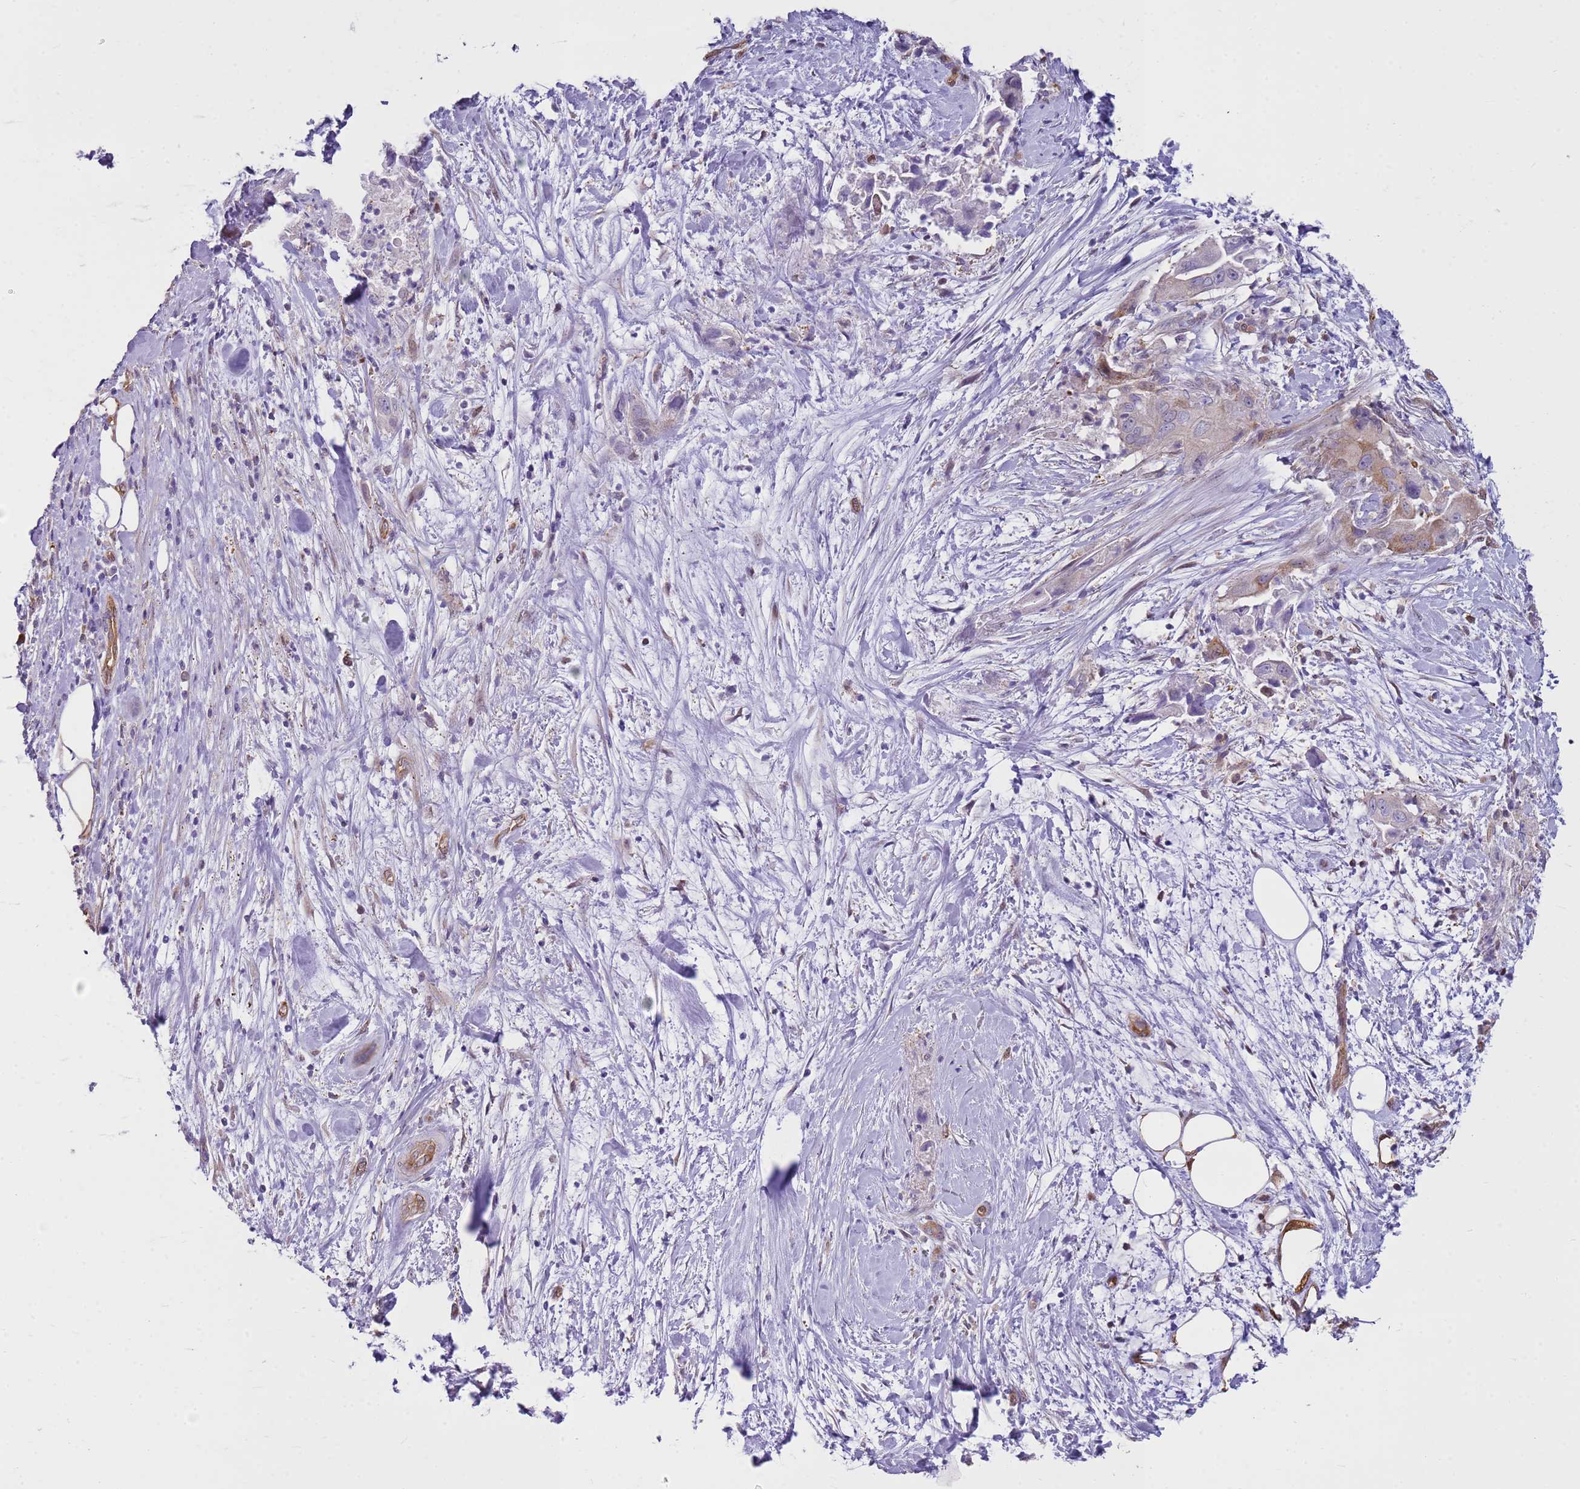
{"staining": {"intensity": "moderate", "quantity": "<25%", "location": "cytoplasmic/membranous"}, "tissue": "pancreatic cancer", "cell_type": "Tumor cells", "image_type": "cancer", "snomed": [{"axis": "morphology", "description": "Adenocarcinoma, NOS"}, {"axis": "topography", "description": "Pancreas"}], "caption": "The immunohistochemical stain labels moderate cytoplasmic/membranous staining in tumor cells of pancreatic adenocarcinoma tissue. The protein is stained brown, and the nuclei are stained in blue (DAB IHC with brightfield microscopy, high magnification).", "gene": "YWHAE", "patient": {"sex": "female", "age": 78}}